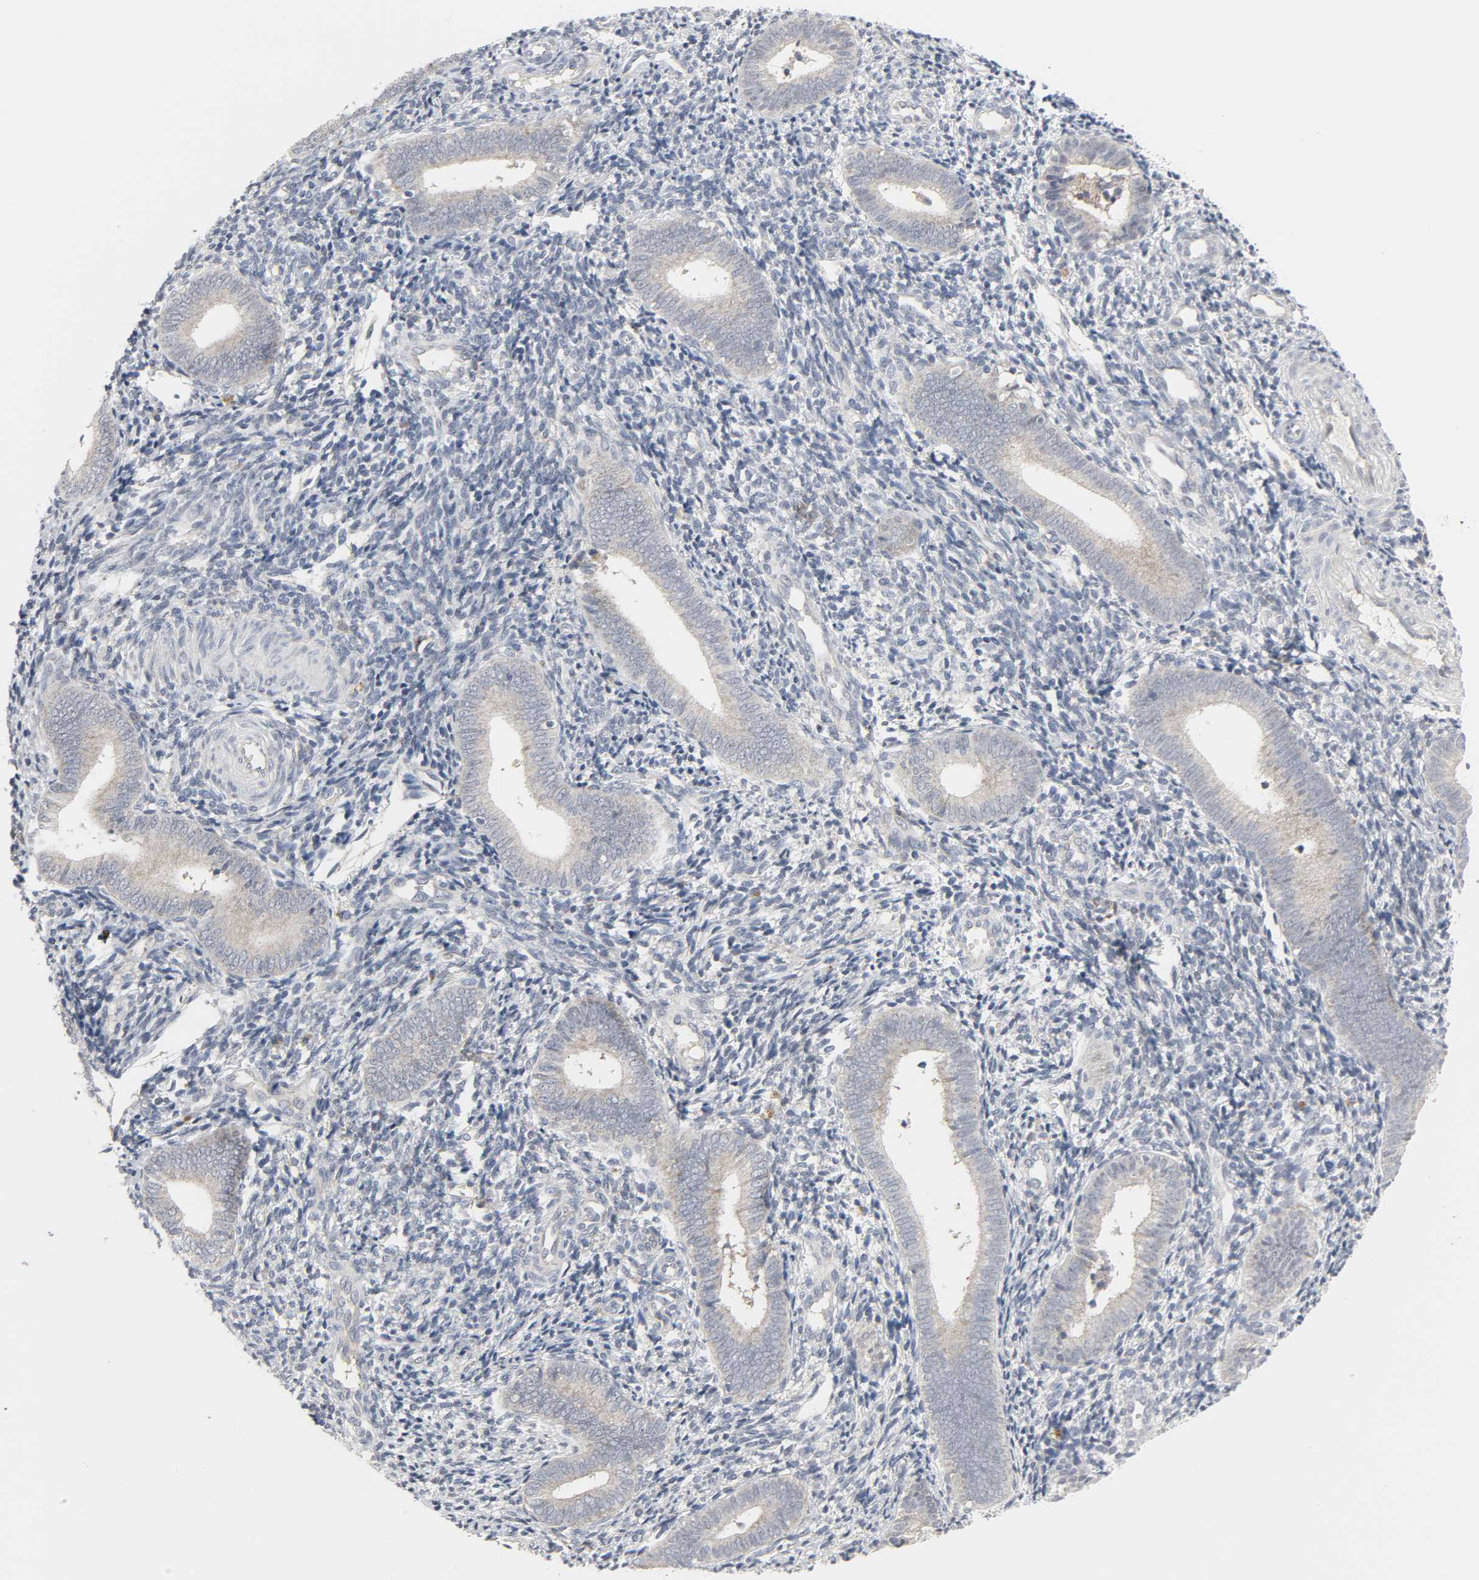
{"staining": {"intensity": "negative", "quantity": "none", "location": "none"}, "tissue": "endometrium", "cell_type": "Cells in endometrial stroma", "image_type": "normal", "snomed": [{"axis": "morphology", "description": "Normal tissue, NOS"}, {"axis": "topography", "description": "Uterus"}, {"axis": "topography", "description": "Endometrium"}], "caption": "Immunohistochemistry (IHC) histopathology image of benign endometrium stained for a protein (brown), which demonstrates no expression in cells in endometrial stroma.", "gene": "CLIP1", "patient": {"sex": "female", "age": 33}}